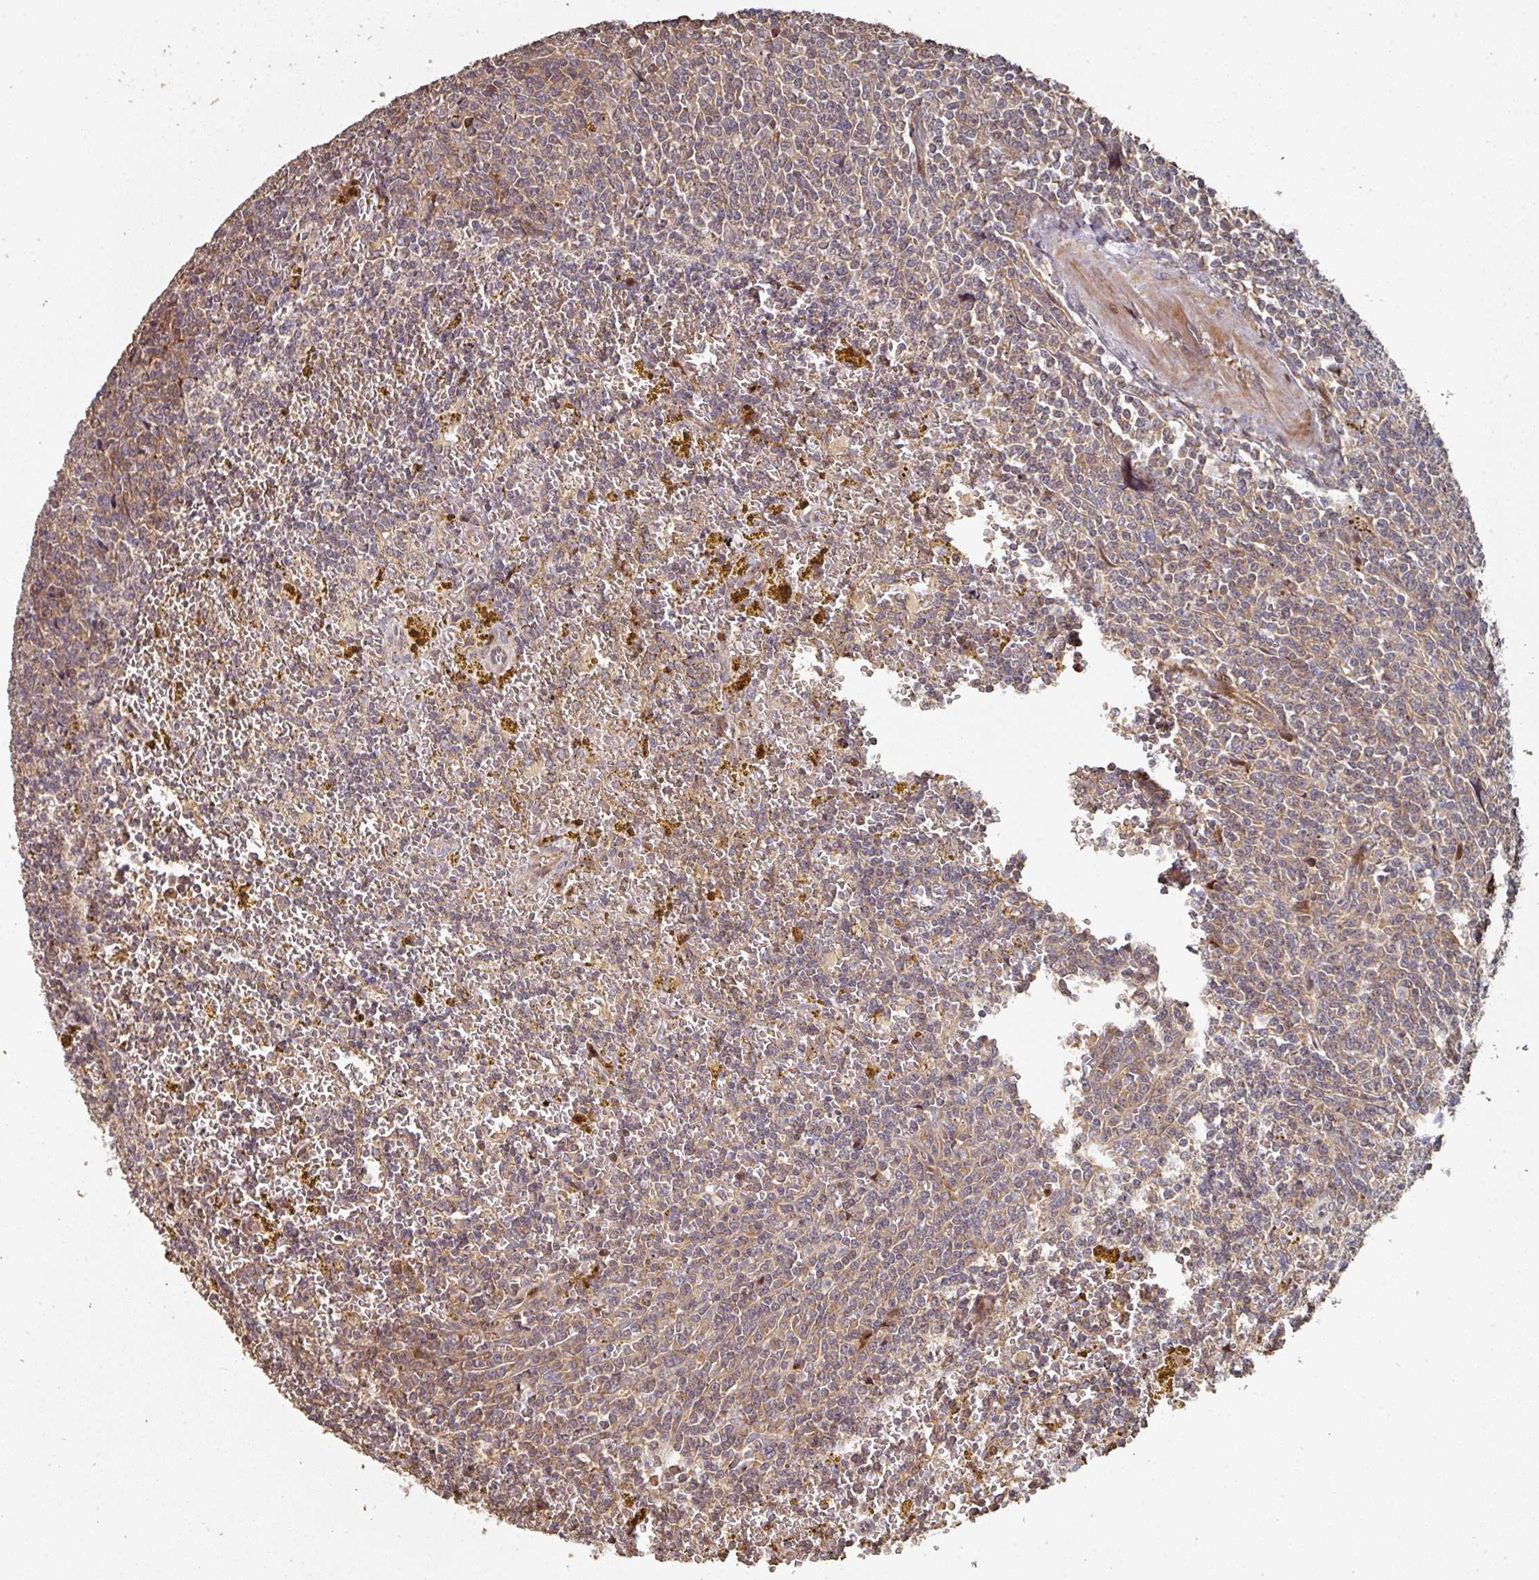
{"staining": {"intensity": "weak", "quantity": "25%-75%", "location": "cytoplasmic/membranous"}, "tissue": "lymphoma", "cell_type": "Tumor cells", "image_type": "cancer", "snomed": [{"axis": "morphology", "description": "Malignant lymphoma, non-Hodgkin's type, Low grade"}, {"axis": "topography", "description": "Spleen"}, {"axis": "topography", "description": "Lymph node"}], "caption": "Protein expression analysis of human malignant lymphoma, non-Hodgkin's type (low-grade) reveals weak cytoplasmic/membranous staining in approximately 25%-75% of tumor cells. (Brightfield microscopy of DAB IHC at high magnification).", "gene": "CA7", "patient": {"sex": "female", "age": 66}}